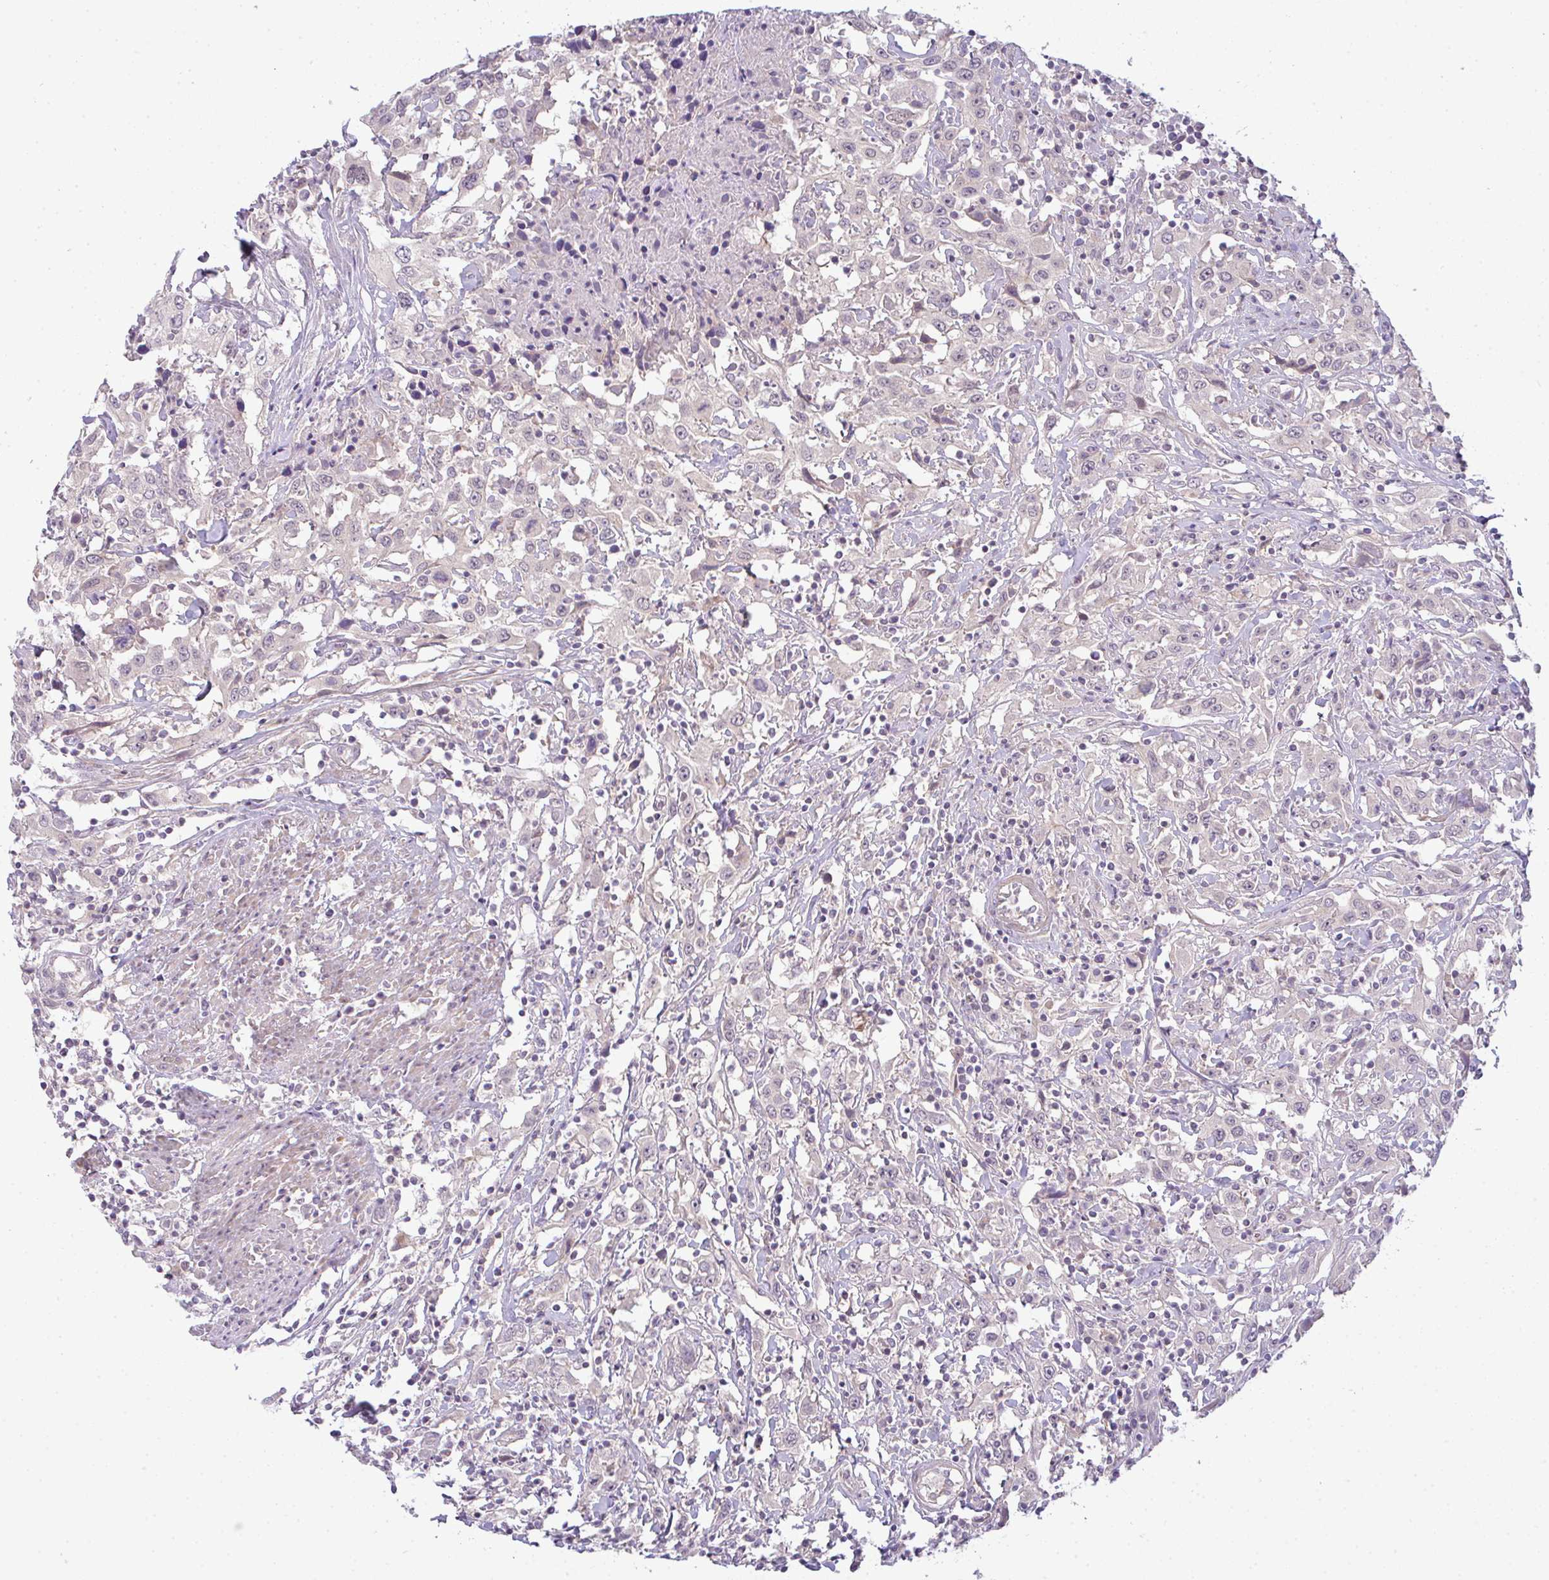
{"staining": {"intensity": "negative", "quantity": "none", "location": "none"}, "tissue": "urothelial cancer", "cell_type": "Tumor cells", "image_type": "cancer", "snomed": [{"axis": "morphology", "description": "Urothelial carcinoma, High grade"}, {"axis": "topography", "description": "Urinary bladder"}], "caption": "DAB (3,3'-diaminobenzidine) immunohistochemical staining of urothelial carcinoma (high-grade) demonstrates no significant expression in tumor cells.", "gene": "CSE1L", "patient": {"sex": "male", "age": 61}}